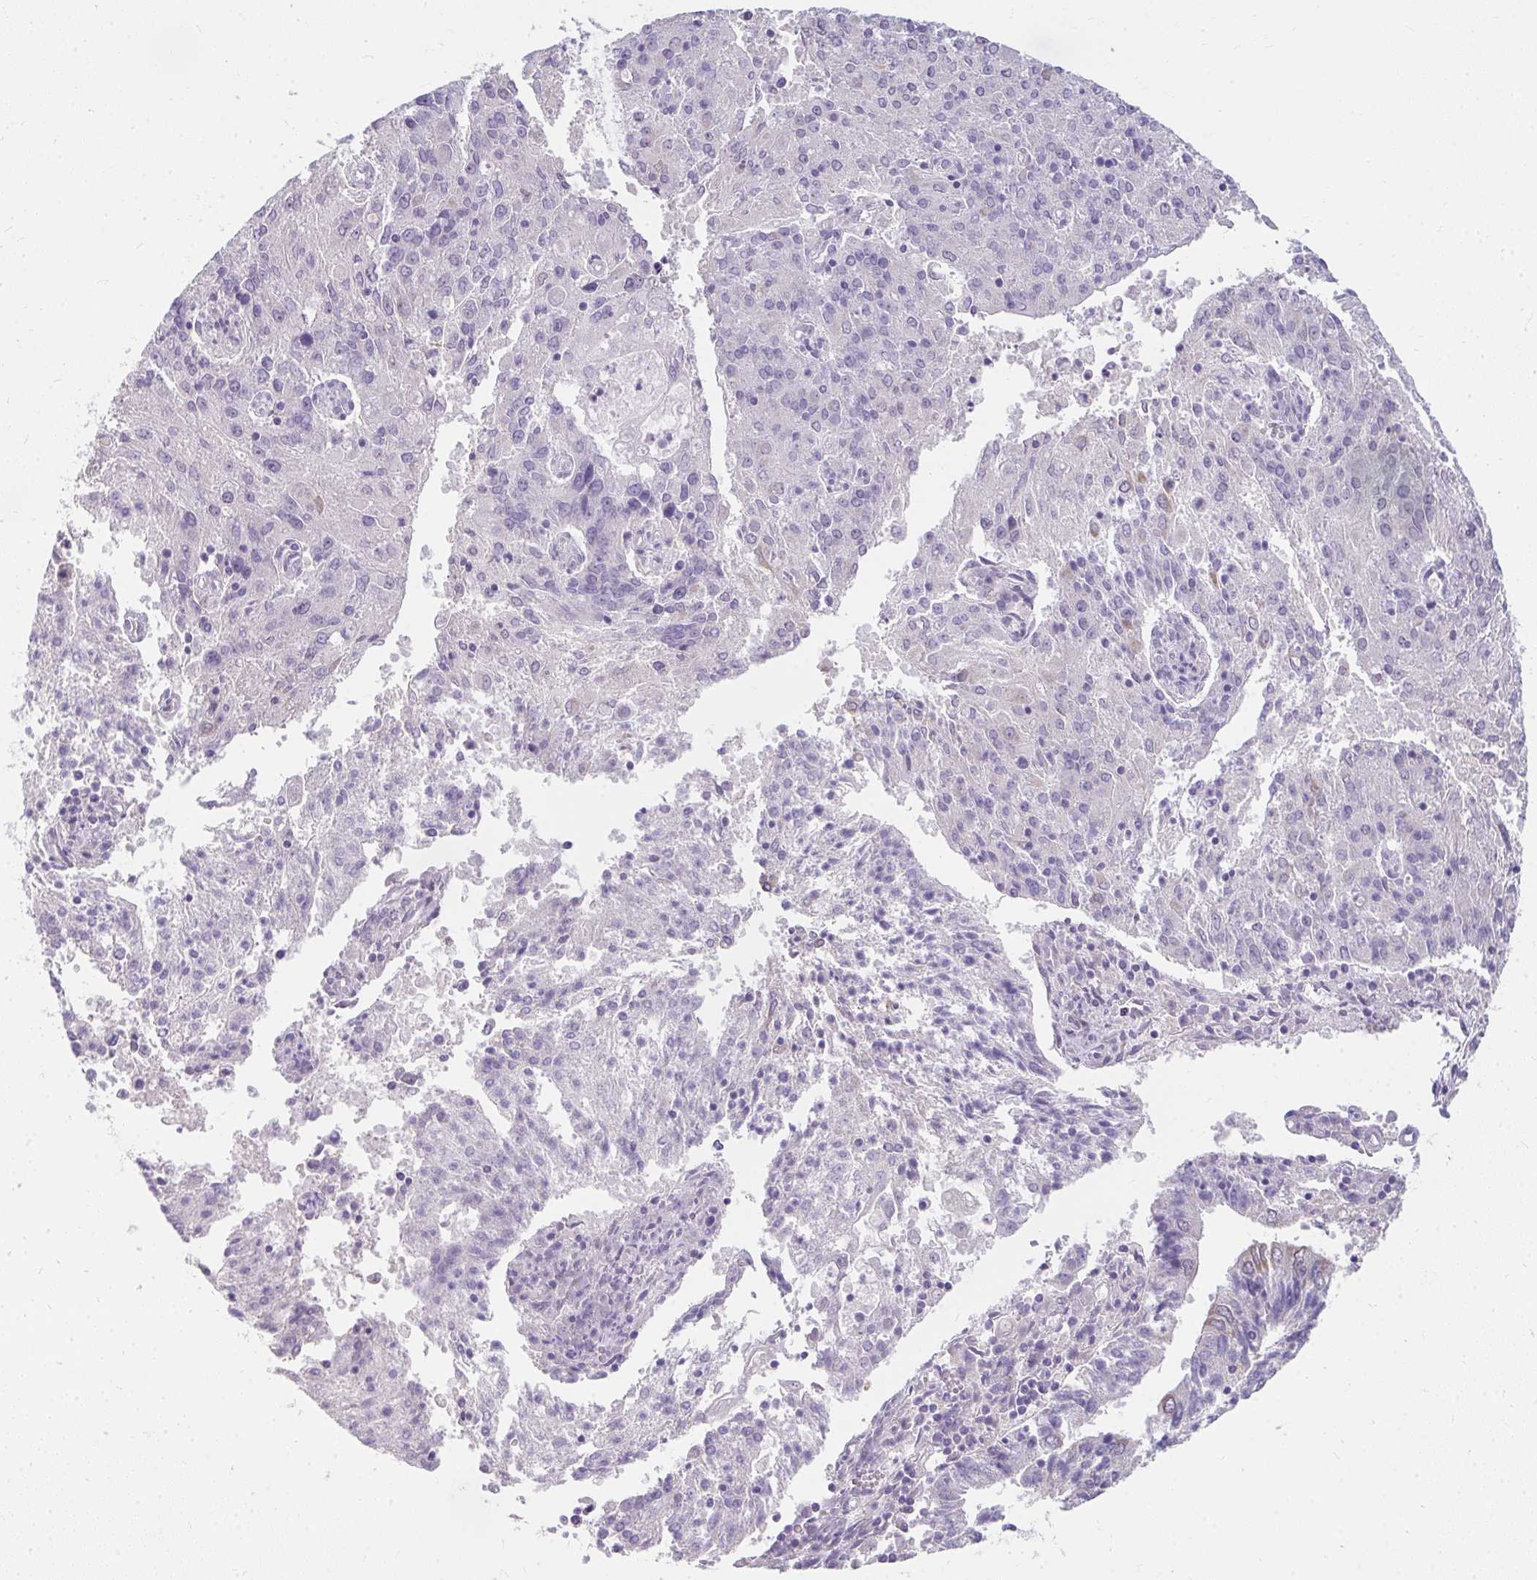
{"staining": {"intensity": "negative", "quantity": "none", "location": "none"}, "tissue": "endometrial cancer", "cell_type": "Tumor cells", "image_type": "cancer", "snomed": [{"axis": "morphology", "description": "Adenocarcinoma, NOS"}, {"axis": "topography", "description": "Endometrium"}], "caption": "Immunohistochemical staining of human endometrial cancer (adenocarcinoma) displays no significant positivity in tumor cells.", "gene": "PPP1R3G", "patient": {"sex": "female", "age": 82}}